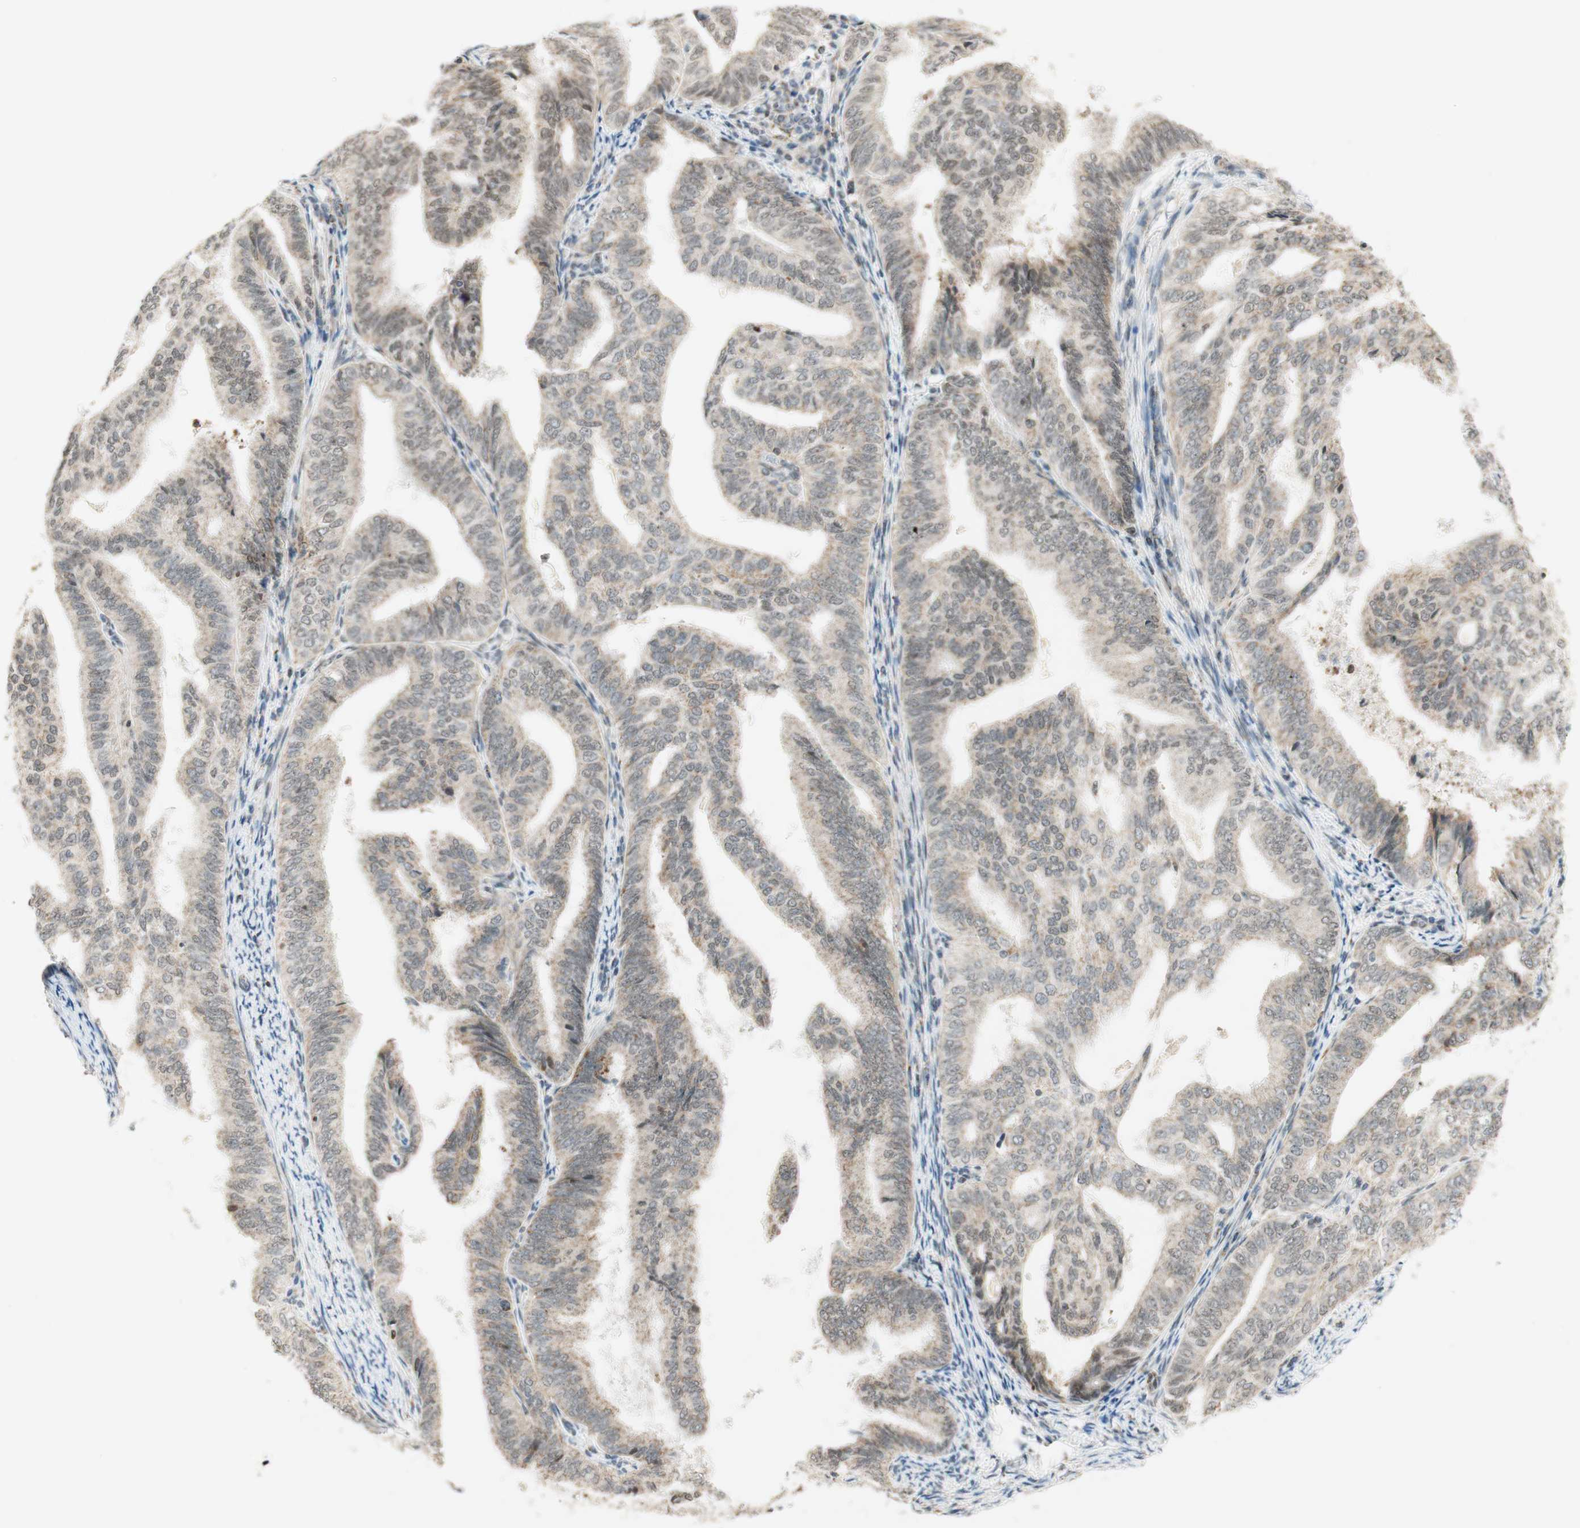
{"staining": {"intensity": "moderate", "quantity": "25%-75%", "location": "cytoplasmic/membranous,nuclear"}, "tissue": "endometrial cancer", "cell_type": "Tumor cells", "image_type": "cancer", "snomed": [{"axis": "morphology", "description": "Adenocarcinoma, NOS"}, {"axis": "topography", "description": "Endometrium"}], "caption": "Immunohistochemical staining of human endometrial cancer (adenocarcinoma) demonstrates medium levels of moderate cytoplasmic/membranous and nuclear staining in about 25%-75% of tumor cells. The protein of interest is shown in brown color, while the nuclei are stained blue.", "gene": "ZNF782", "patient": {"sex": "female", "age": 58}}